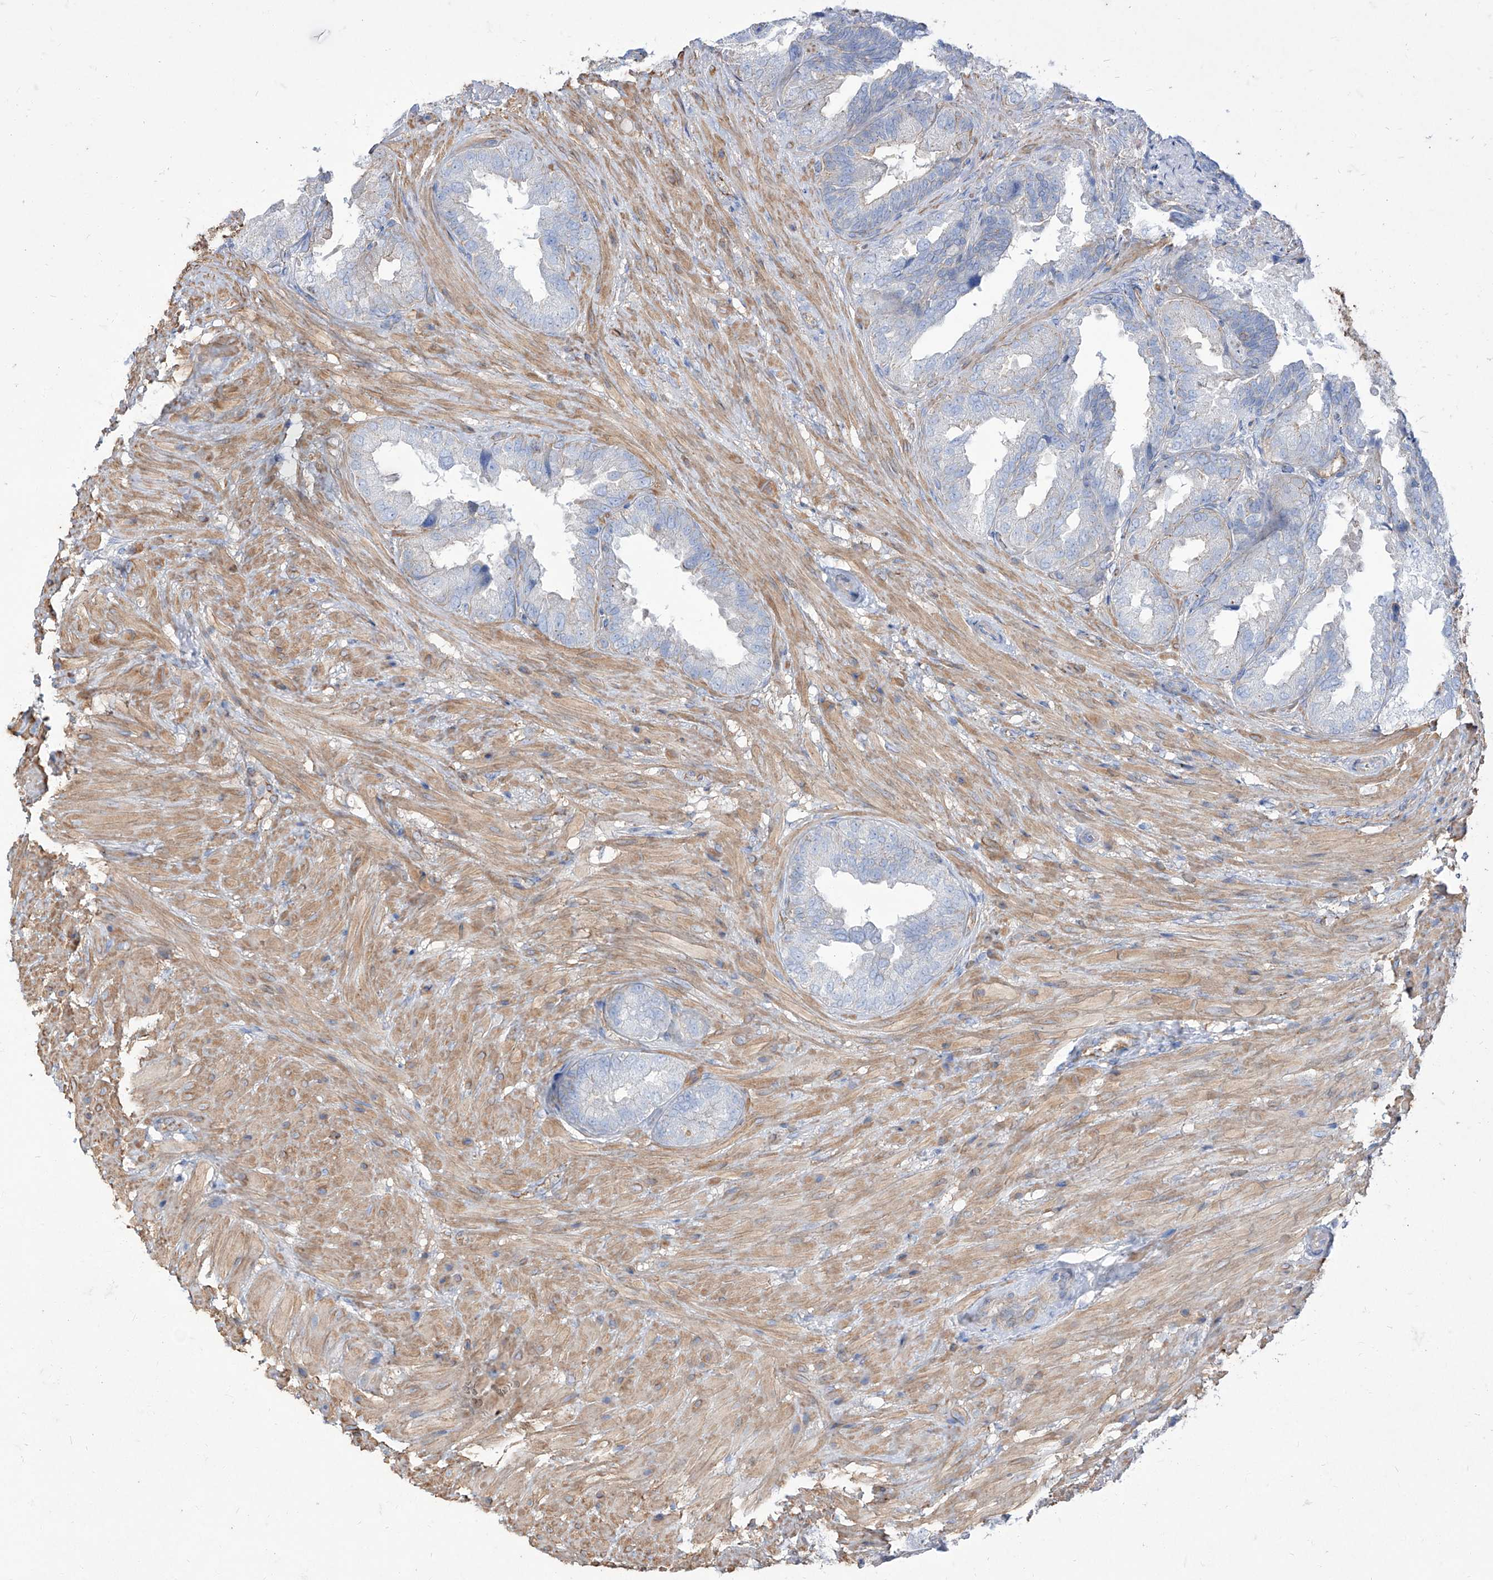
{"staining": {"intensity": "negative", "quantity": "none", "location": "none"}, "tissue": "seminal vesicle", "cell_type": "Glandular cells", "image_type": "normal", "snomed": [{"axis": "morphology", "description": "Normal tissue, NOS"}, {"axis": "topography", "description": "Seminal veicle"}, {"axis": "topography", "description": "Peripheral nerve tissue"}], "caption": "Immunohistochemical staining of benign human seminal vesicle exhibits no significant positivity in glandular cells.", "gene": "C1orf74", "patient": {"sex": "male", "age": 63}}